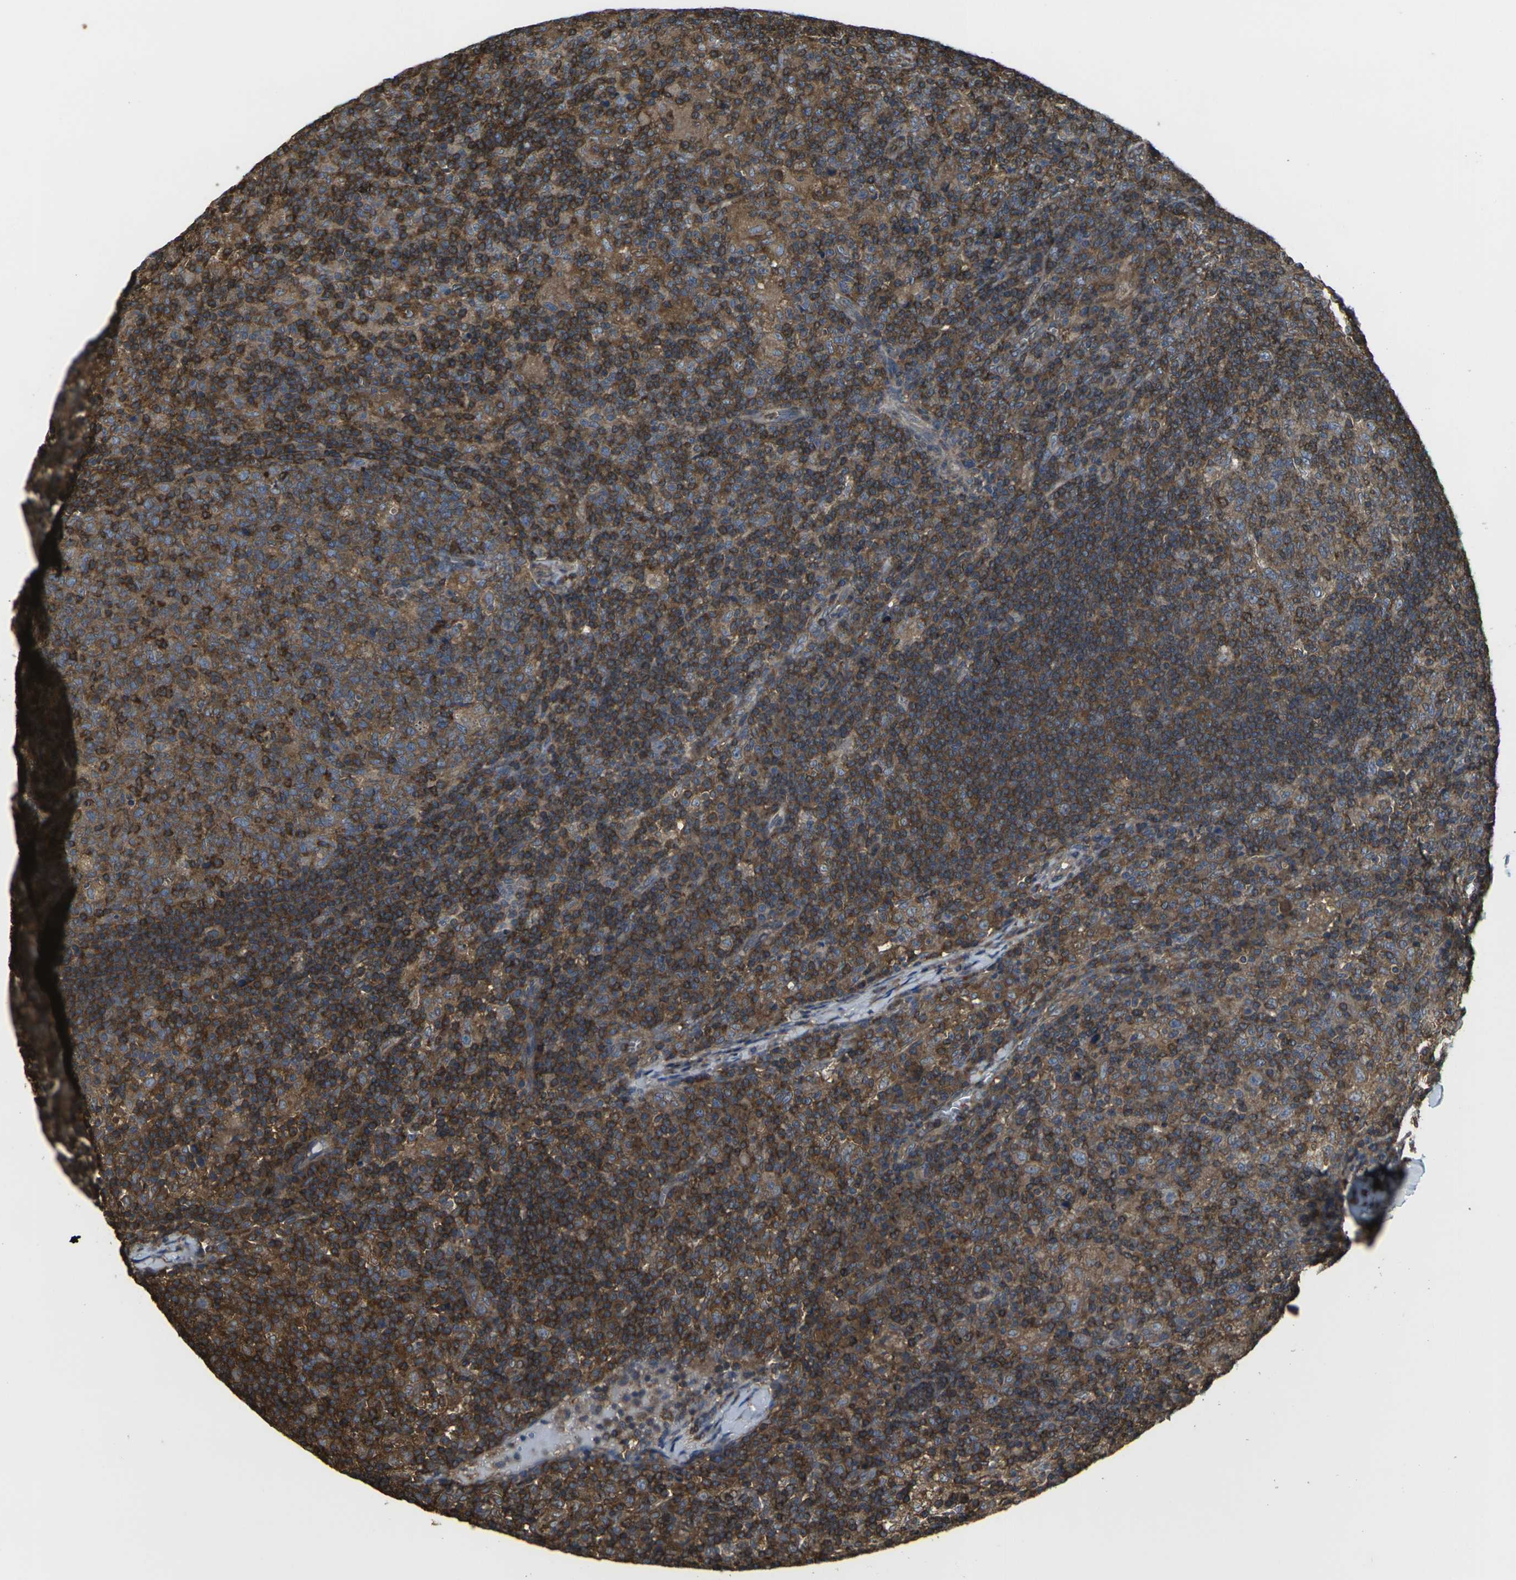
{"staining": {"intensity": "moderate", "quantity": ">75%", "location": "cytoplasmic/membranous"}, "tissue": "lymph node", "cell_type": "Germinal center cells", "image_type": "normal", "snomed": [{"axis": "morphology", "description": "Normal tissue, NOS"}, {"axis": "morphology", "description": "Inflammation, NOS"}, {"axis": "topography", "description": "Lymph node"}], "caption": "Moderate cytoplasmic/membranous protein staining is seen in about >75% of germinal center cells in lymph node. (DAB IHC with brightfield microscopy, high magnification).", "gene": "PRKACB", "patient": {"sex": "male", "age": 55}}